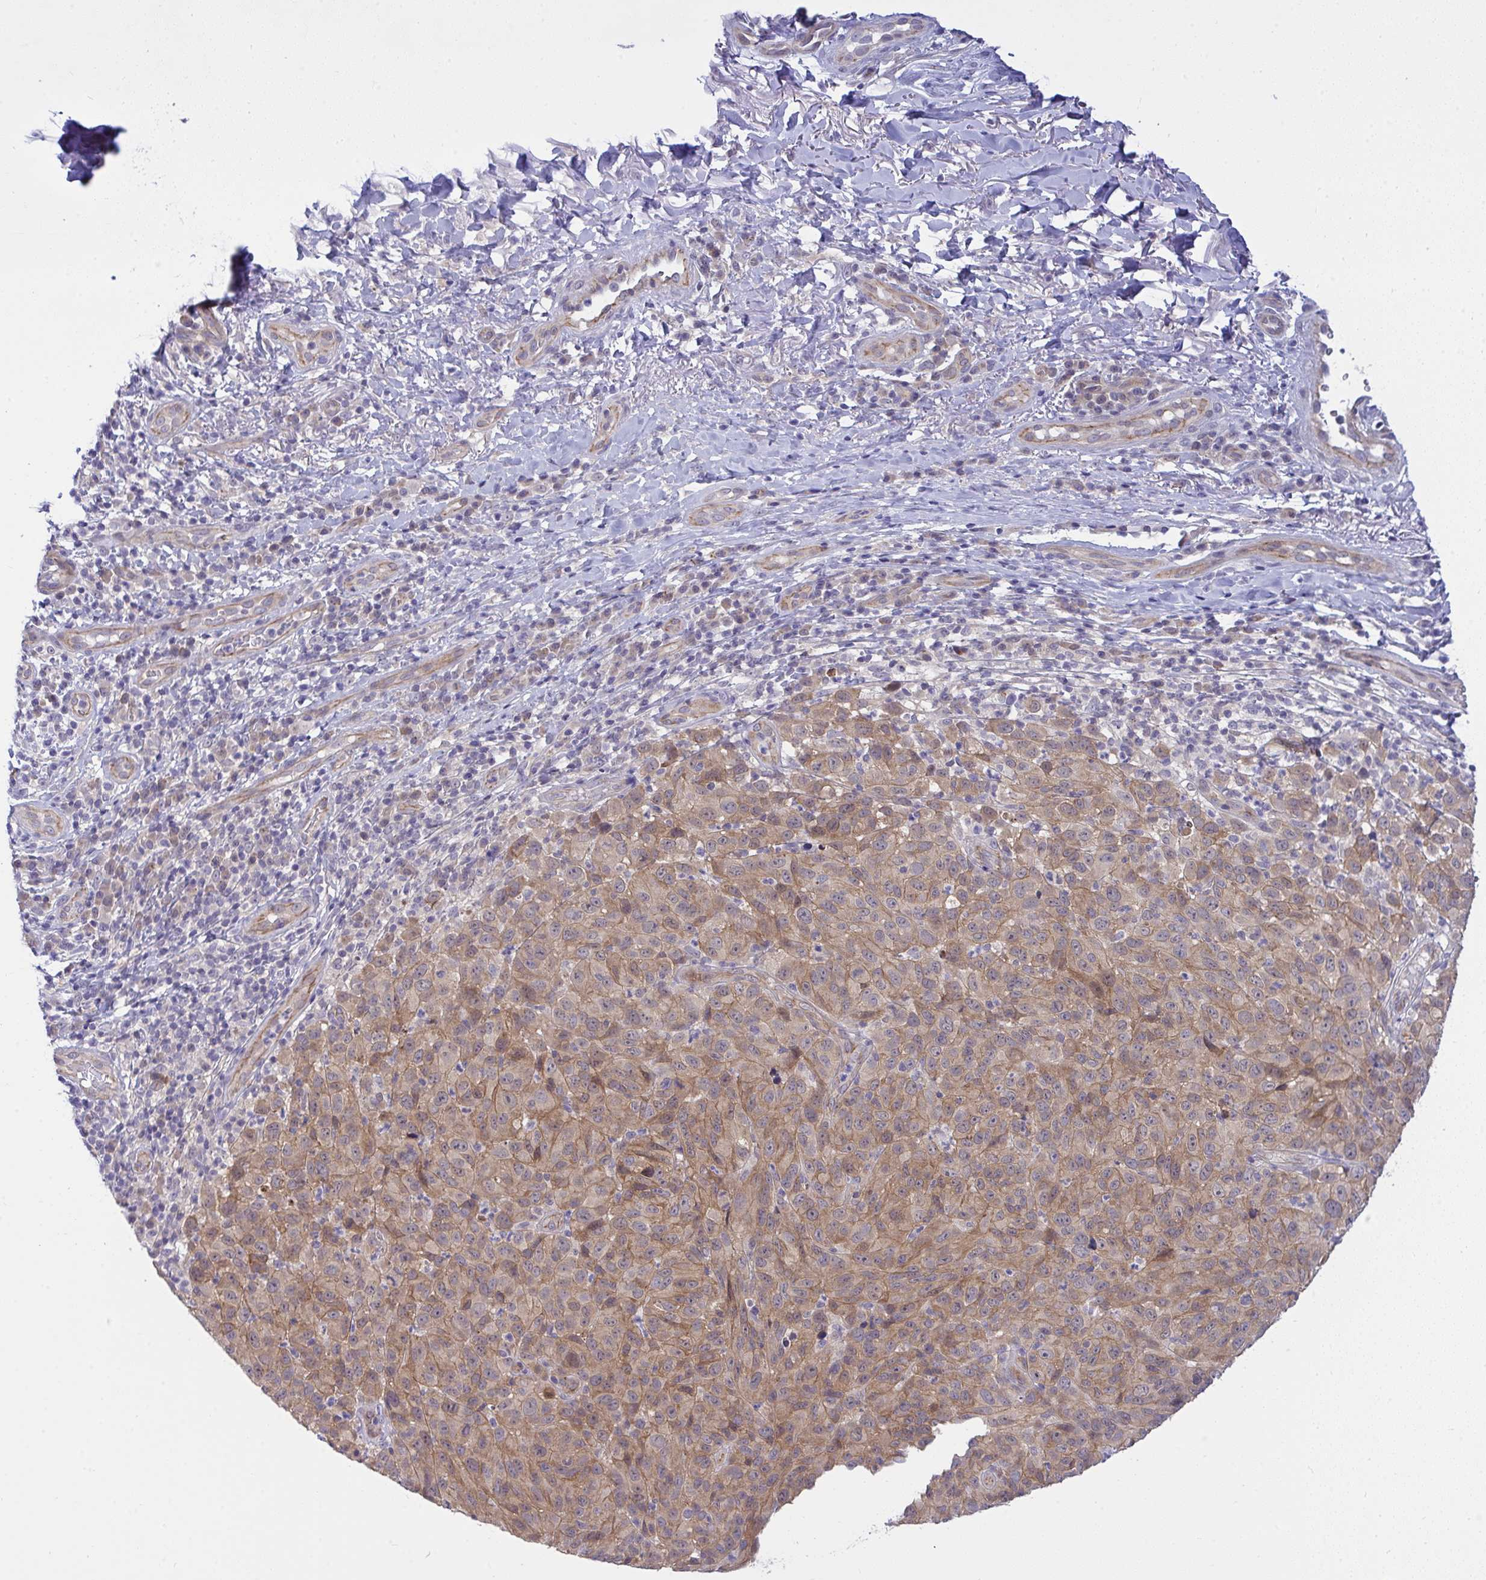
{"staining": {"intensity": "moderate", "quantity": ">75%", "location": "cytoplasmic/membranous"}, "tissue": "melanoma", "cell_type": "Tumor cells", "image_type": "cancer", "snomed": [{"axis": "morphology", "description": "Malignant melanoma, NOS"}, {"axis": "topography", "description": "Skin"}], "caption": "Brown immunohistochemical staining in human melanoma displays moderate cytoplasmic/membranous expression in about >75% of tumor cells.", "gene": "HOXD12", "patient": {"sex": "male", "age": 85}}